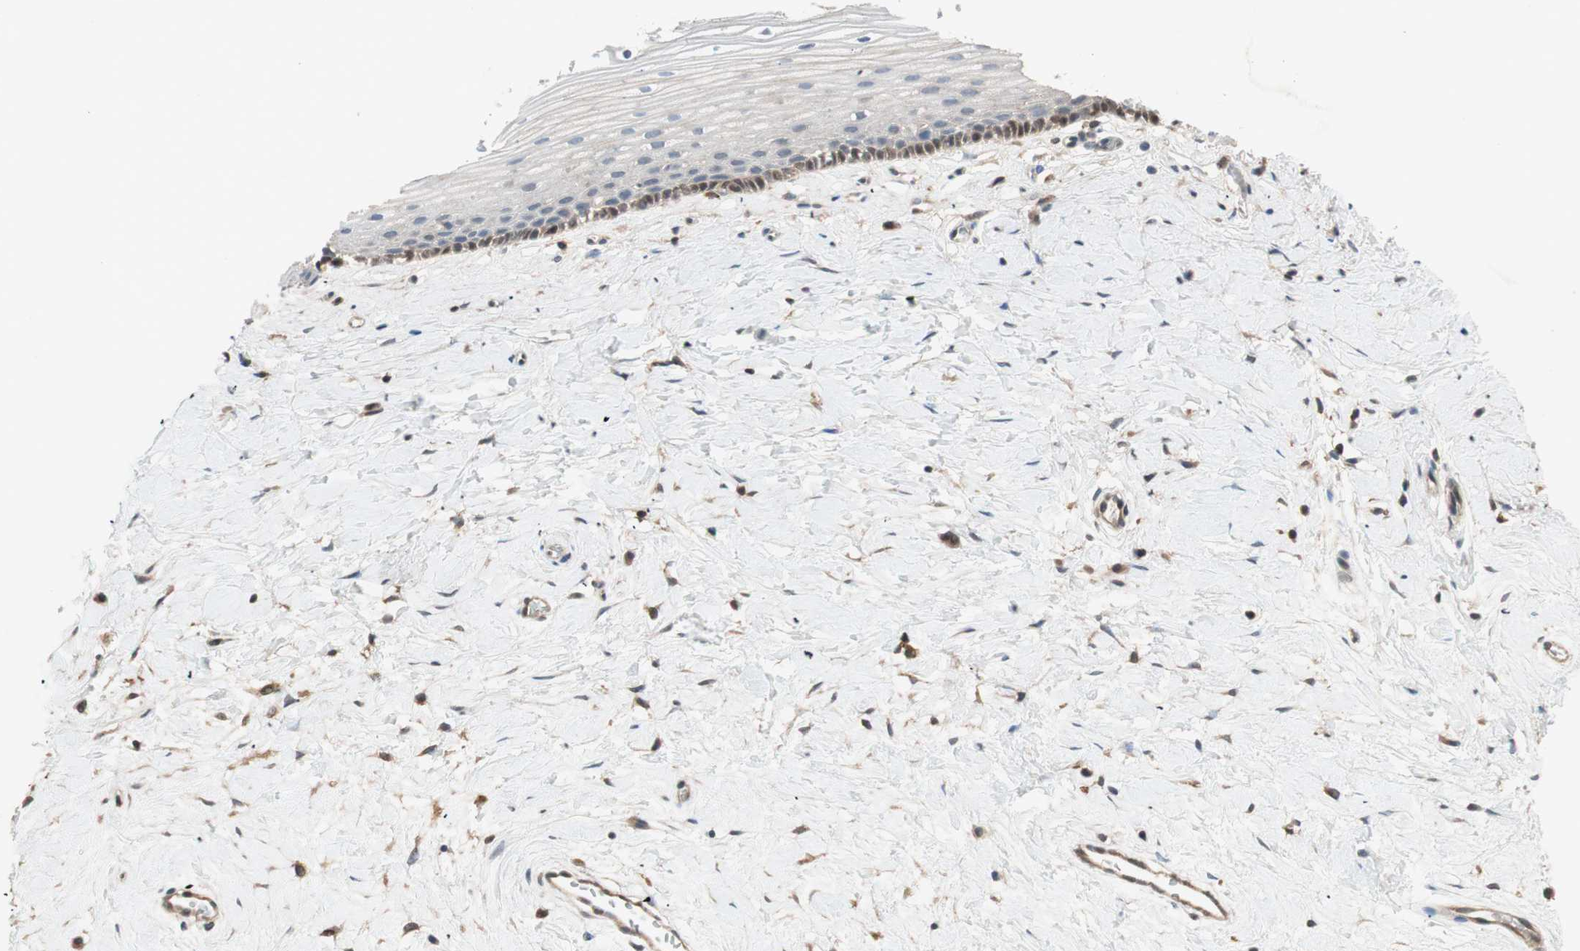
{"staining": {"intensity": "moderate", "quantity": "<25%", "location": "cytoplasmic/membranous,nuclear"}, "tissue": "cervix", "cell_type": "Glandular cells", "image_type": "normal", "snomed": [{"axis": "morphology", "description": "Normal tissue, NOS"}, {"axis": "topography", "description": "Cervix"}], "caption": "Moderate cytoplasmic/membranous,nuclear protein positivity is appreciated in approximately <25% of glandular cells in cervix. (Brightfield microscopy of DAB IHC at high magnification).", "gene": "GALT", "patient": {"sex": "female", "age": 39}}